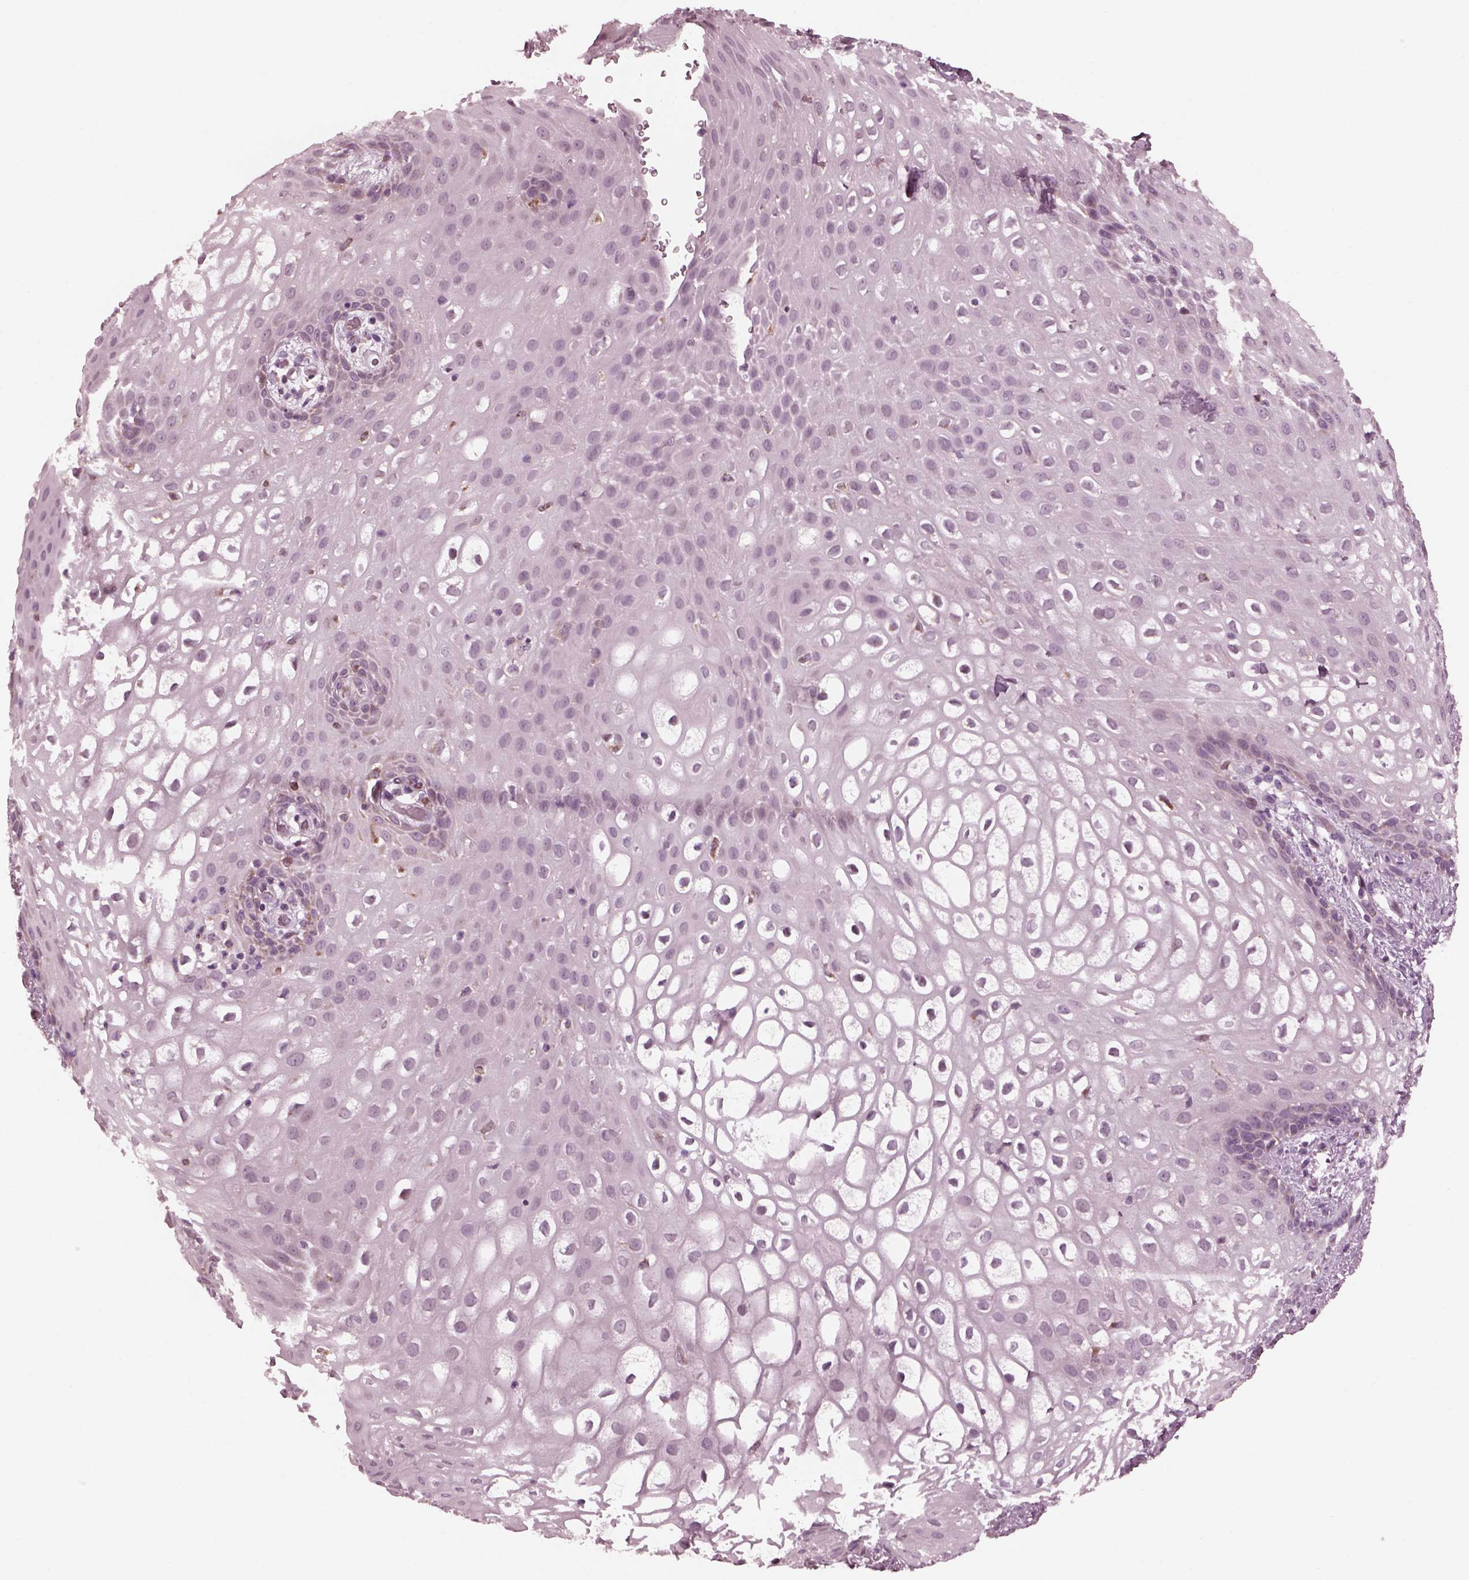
{"staining": {"intensity": "negative", "quantity": "none", "location": "none"}, "tissue": "skin", "cell_type": "Epidermal cells", "image_type": "normal", "snomed": [{"axis": "morphology", "description": "Normal tissue, NOS"}, {"axis": "topography", "description": "Anal"}], "caption": "DAB immunohistochemical staining of benign human skin demonstrates no significant staining in epidermal cells.", "gene": "CELSR3", "patient": {"sex": "female", "age": 46}}